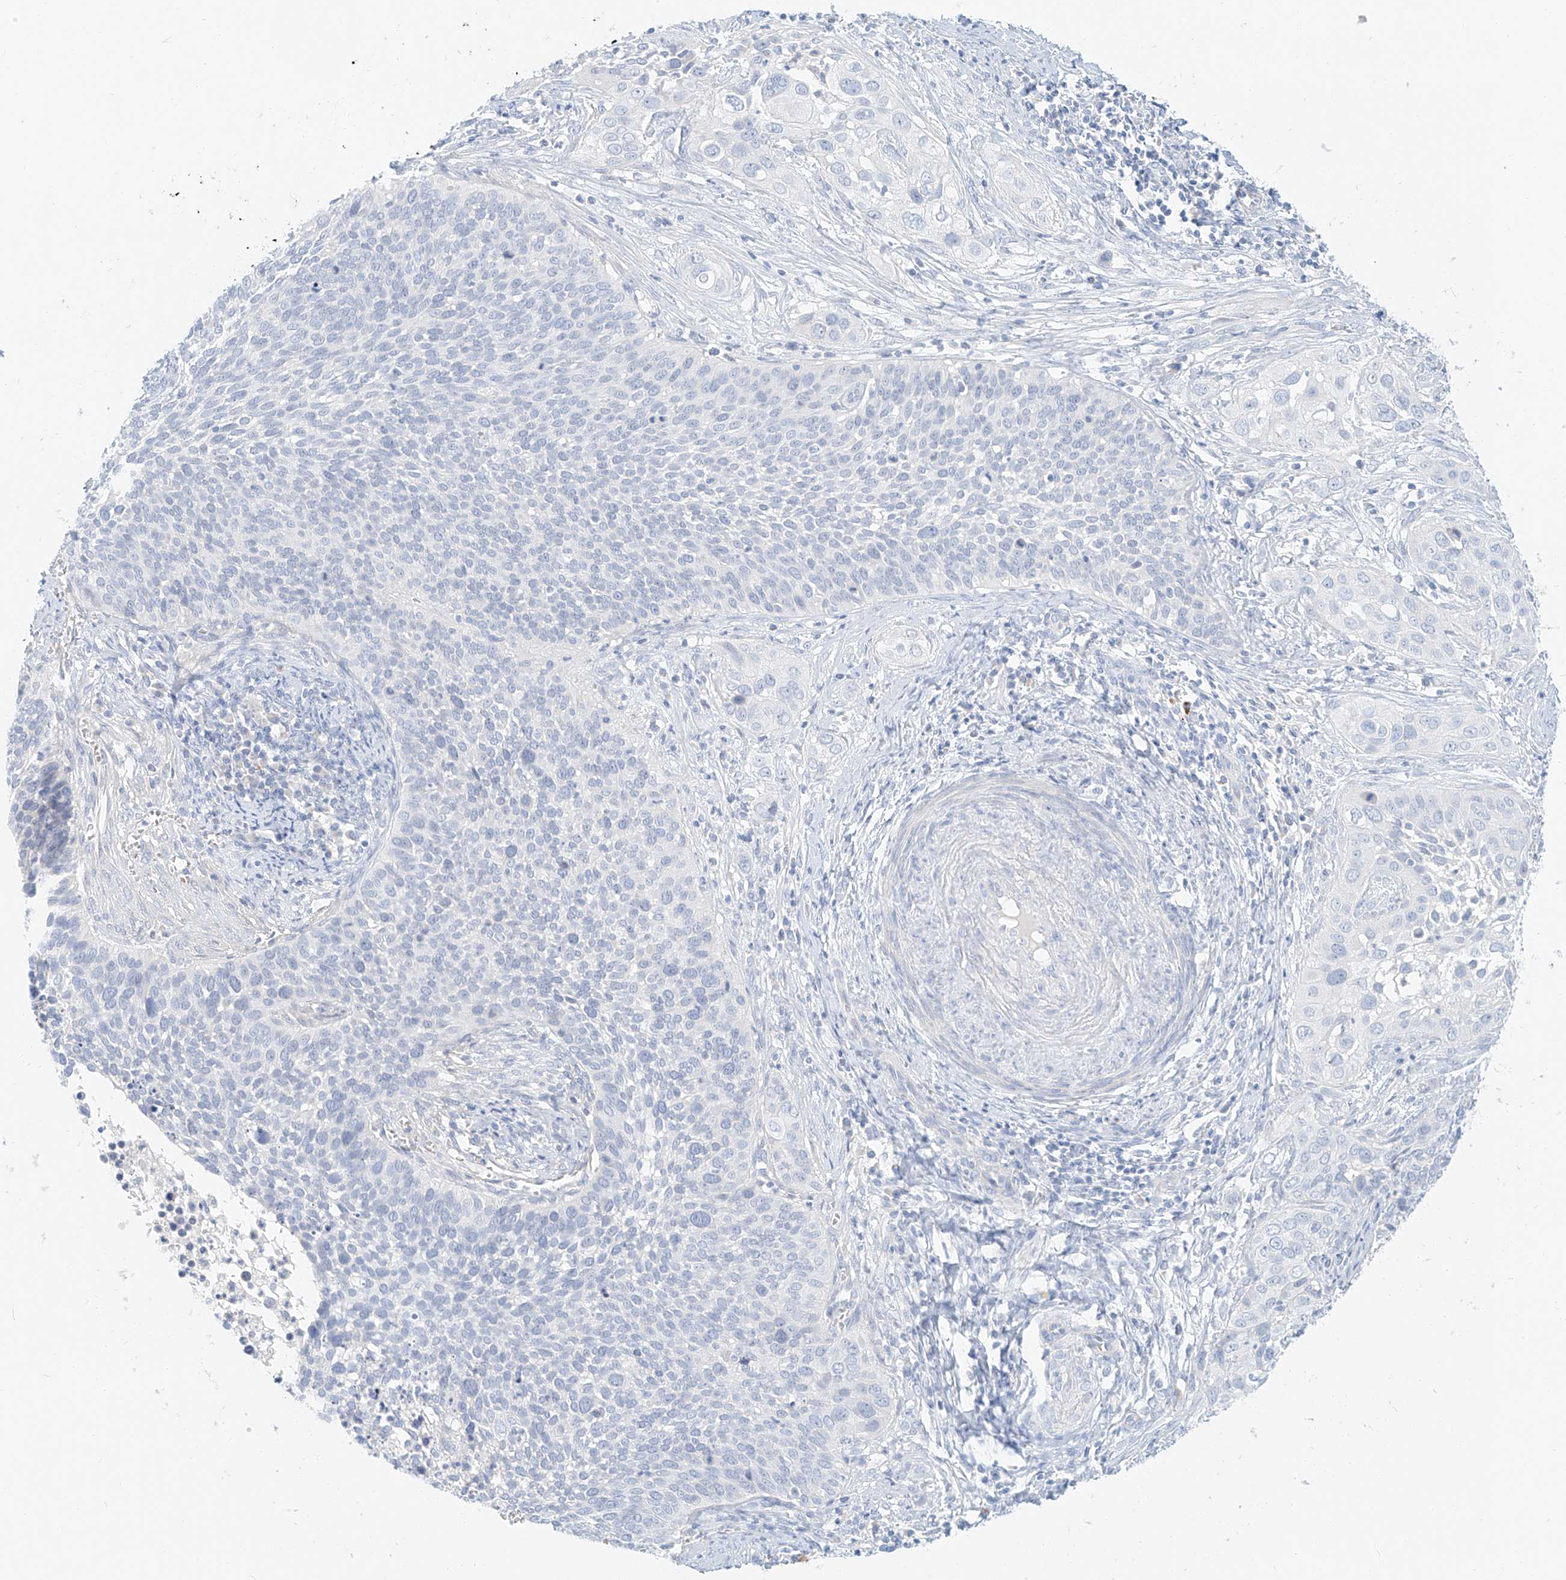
{"staining": {"intensity": "negative", "quantity": "none", "location": "none"}, "tissue": "cervical cancer", "cell_type": "Tumor cells", "image_type": "cancer", "snomed": [{"axis": "morphology", "description": "Squamous cell carcinoma, NOS"}, {"axis": "topography", "description": "Cervix"}], "caption": "Protein analysis of cervical squamous cell carcinoma demonstrates no significant expression in tumor cells.", "gene": "PGC", "patient": {"sex": "female", "age": 34}}